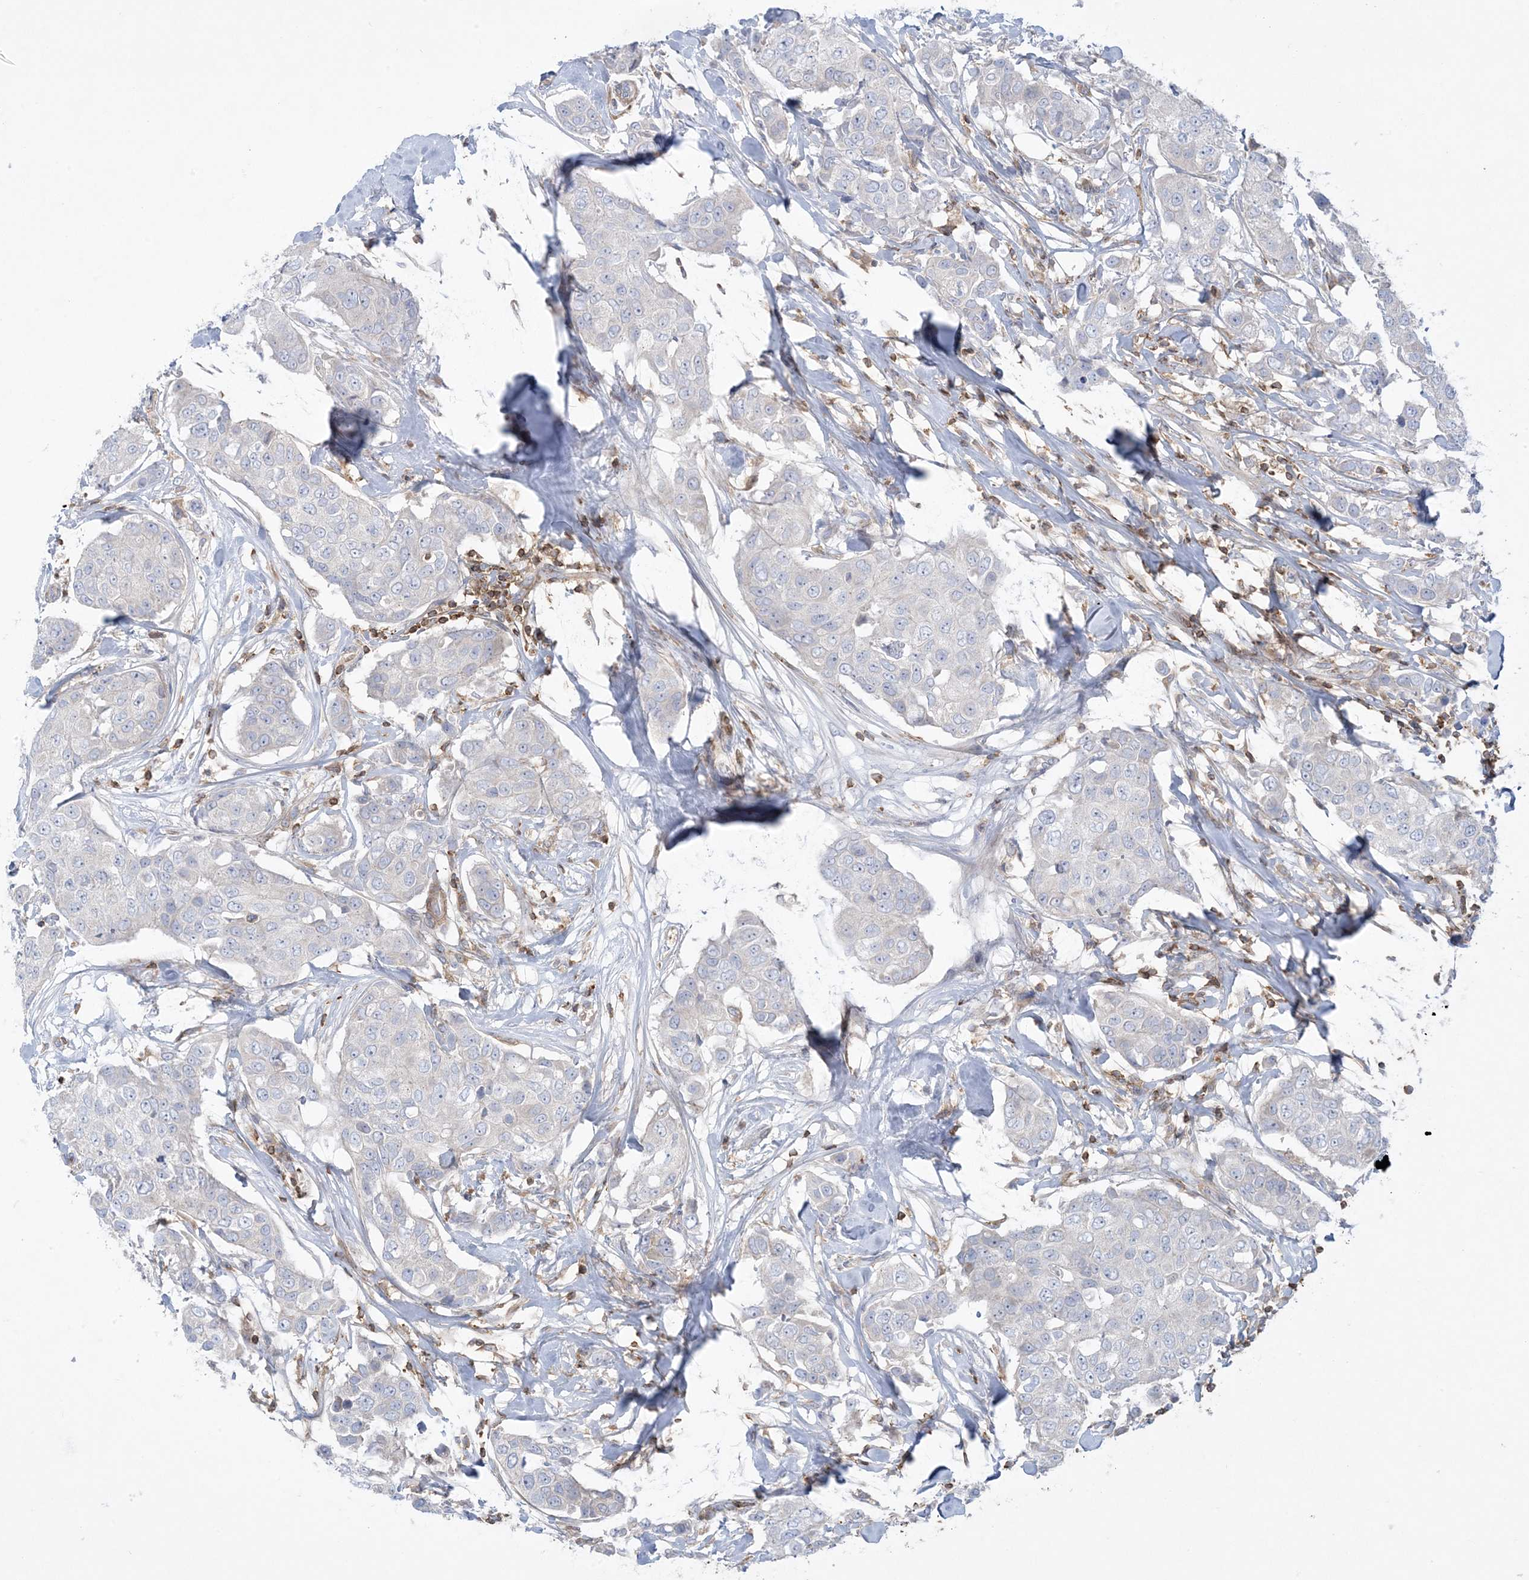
{"staining": {"intensity": "negative", "quantity": "none", "location": "none"}, "tissue": "breast cancer", "cell_type": "Tumor cells", "image_type": "cancer", "snomed": [{"axis": "morphology", "description": "Duct carcinoma"}, {"axis": "topography", "description": "Breast"}], "caption": "This is an immunohistochemistry (IHC) histopathology image of breast cancer (infiltrating ductal carcinoma). There is no staining in tumor cells.", "gene": "ARHGAP30", "patient": {"sex": "female", "age": 80}}